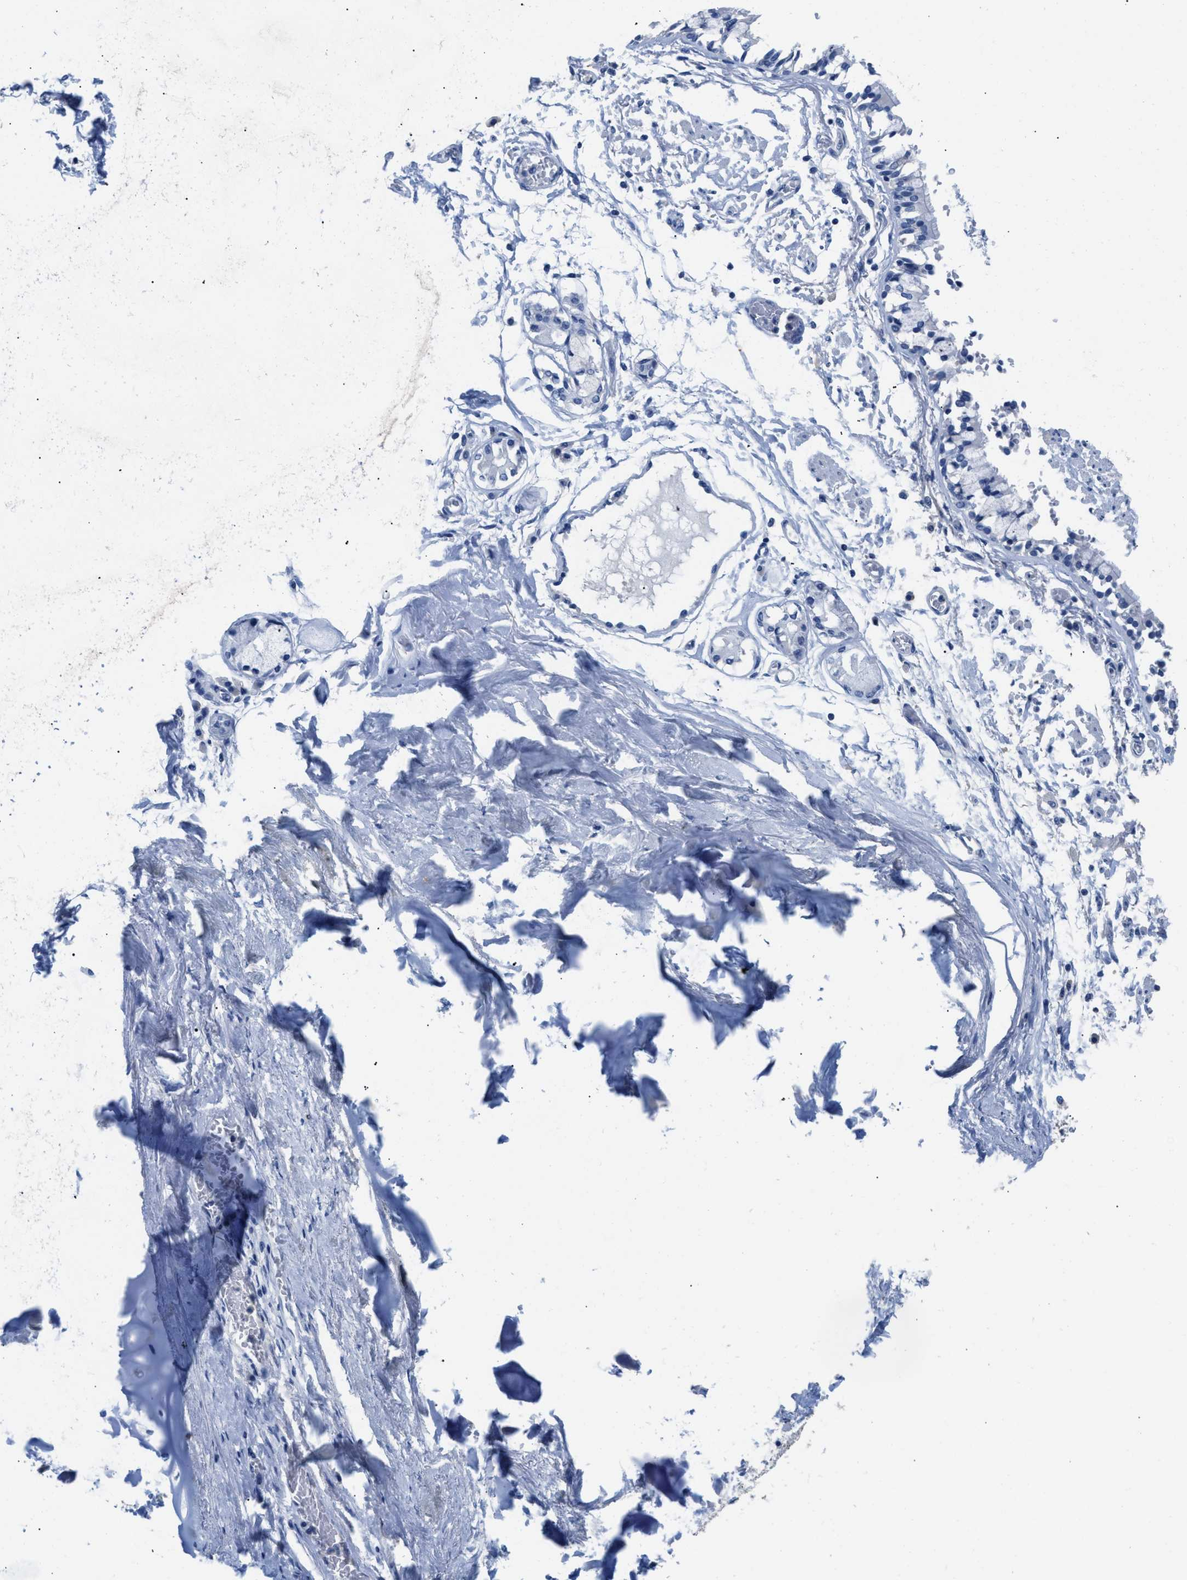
{"staining": {"intensity": "negative", "quantity": "none", "location": "none"}, "tissue": "adipose tissue", "cell_type": "Adipocytes", "image_type": "normal", "snomed": [{"axis": "morphology", "description": "Normal tissue, NOS"}, {"axis": "topography", "description": "Cartilage tissue"}, {"axis": "topography", "description": "Lung"}], "caption": "Immunohistochemistry (IHC) image of unremarkable adipose tissue: adipose tissue stained with DAB reveals no significant protein staining in adipocytes. (Immunohistochemistry, brightfield microscopy, high magnification).", "gene": "SLFN13", "patient": {"sex": "female", "age": 77}}